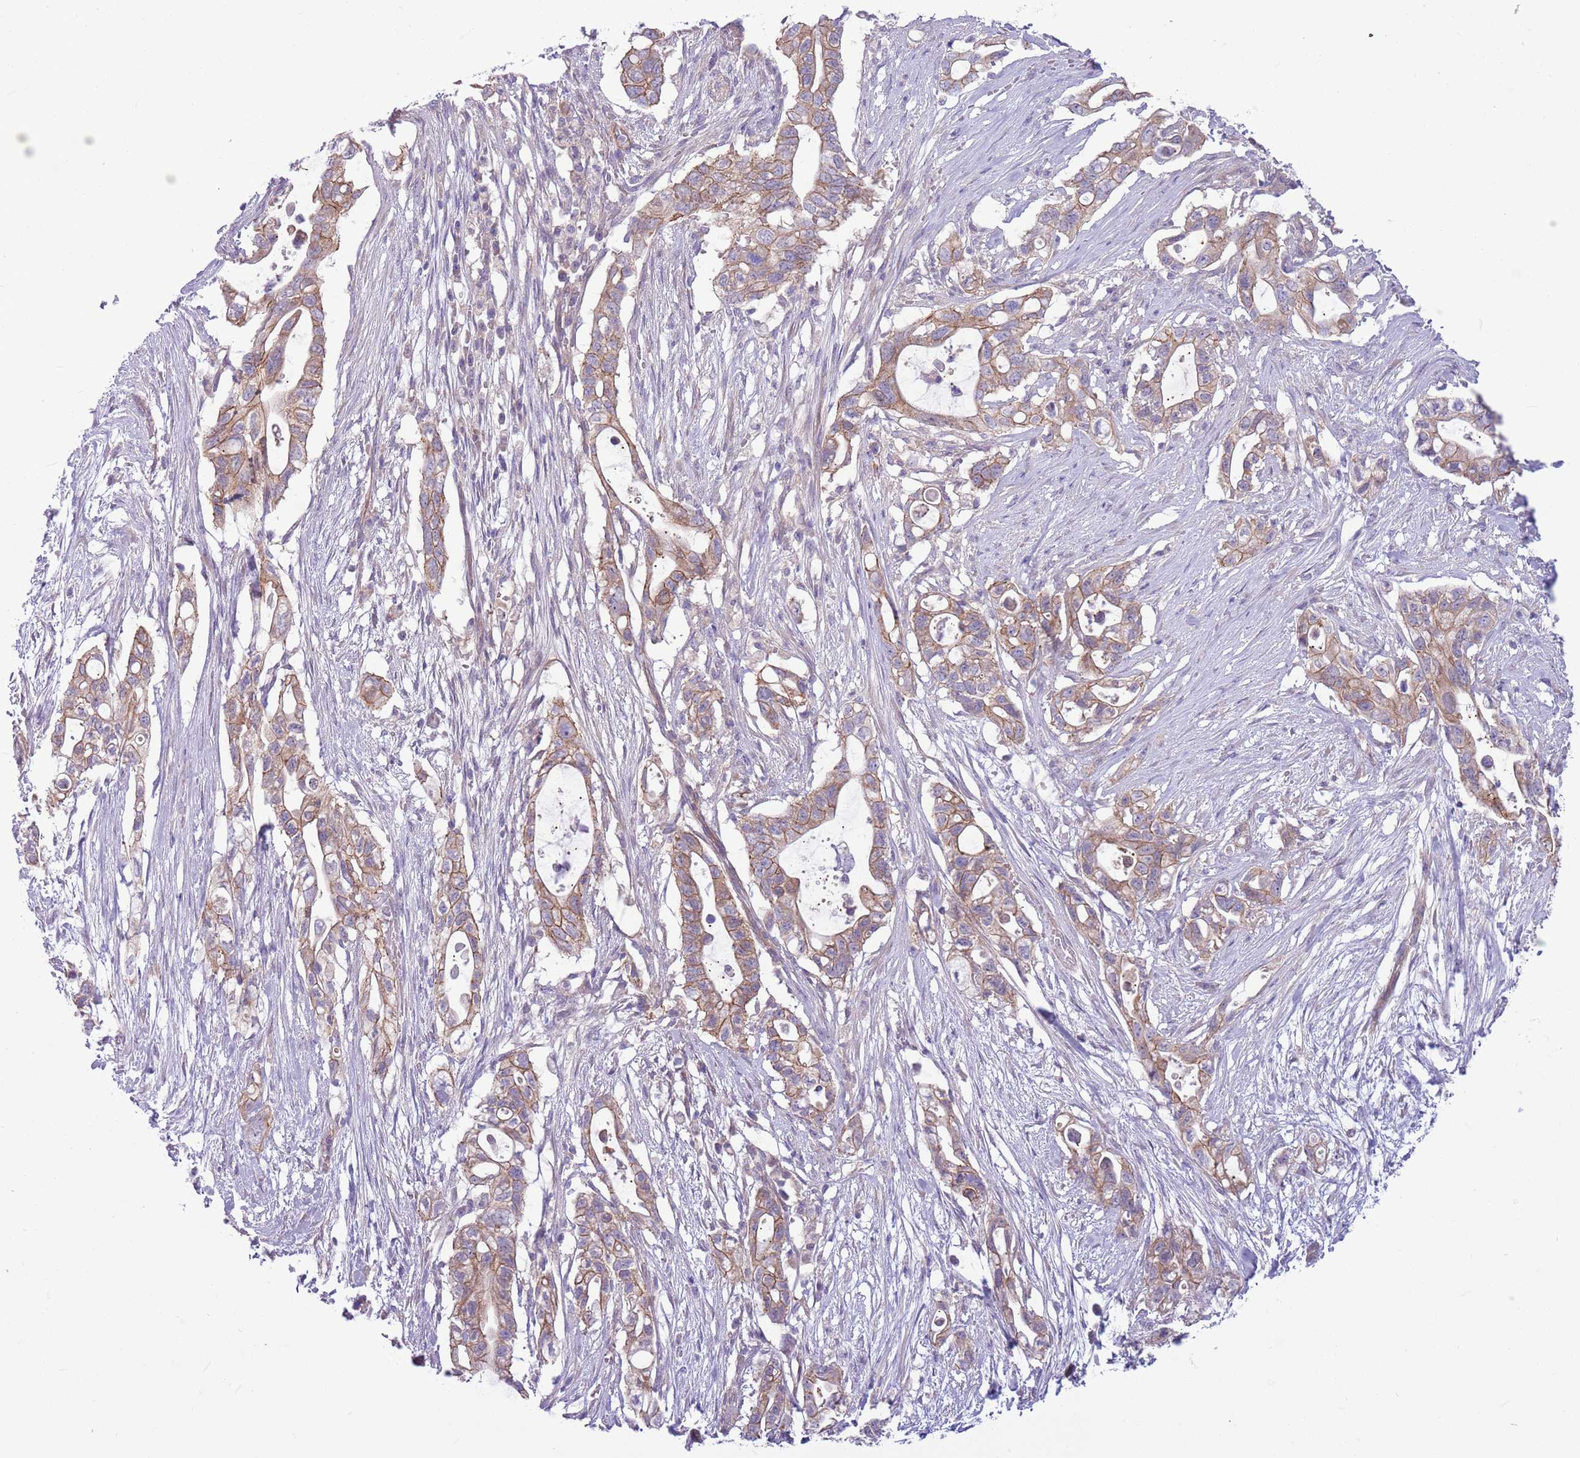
{"staining": {"intensity": "moderate", "quantity": "25%-75%", "location": "cytoplasmic/membranous"}, "tissue": "pancreatic cancer", "cell_type": "Tumor cells", "image_type": "cancer", "snomed": [{"axis": "morphology", "description": "Adenocarcinoma, NOS"}, {"axis": "topography", "description": "Pancreas"}], "caption": "This micrograph exhibits immunohistochemistry (IHC) staining of pancreatic cancer, with medium moderate cytoplasmic/membranous positivity in approximately 25%-75% of tumor cells.", "gene": "PARP8", "patient": {"sex": "female", "age": 72}}